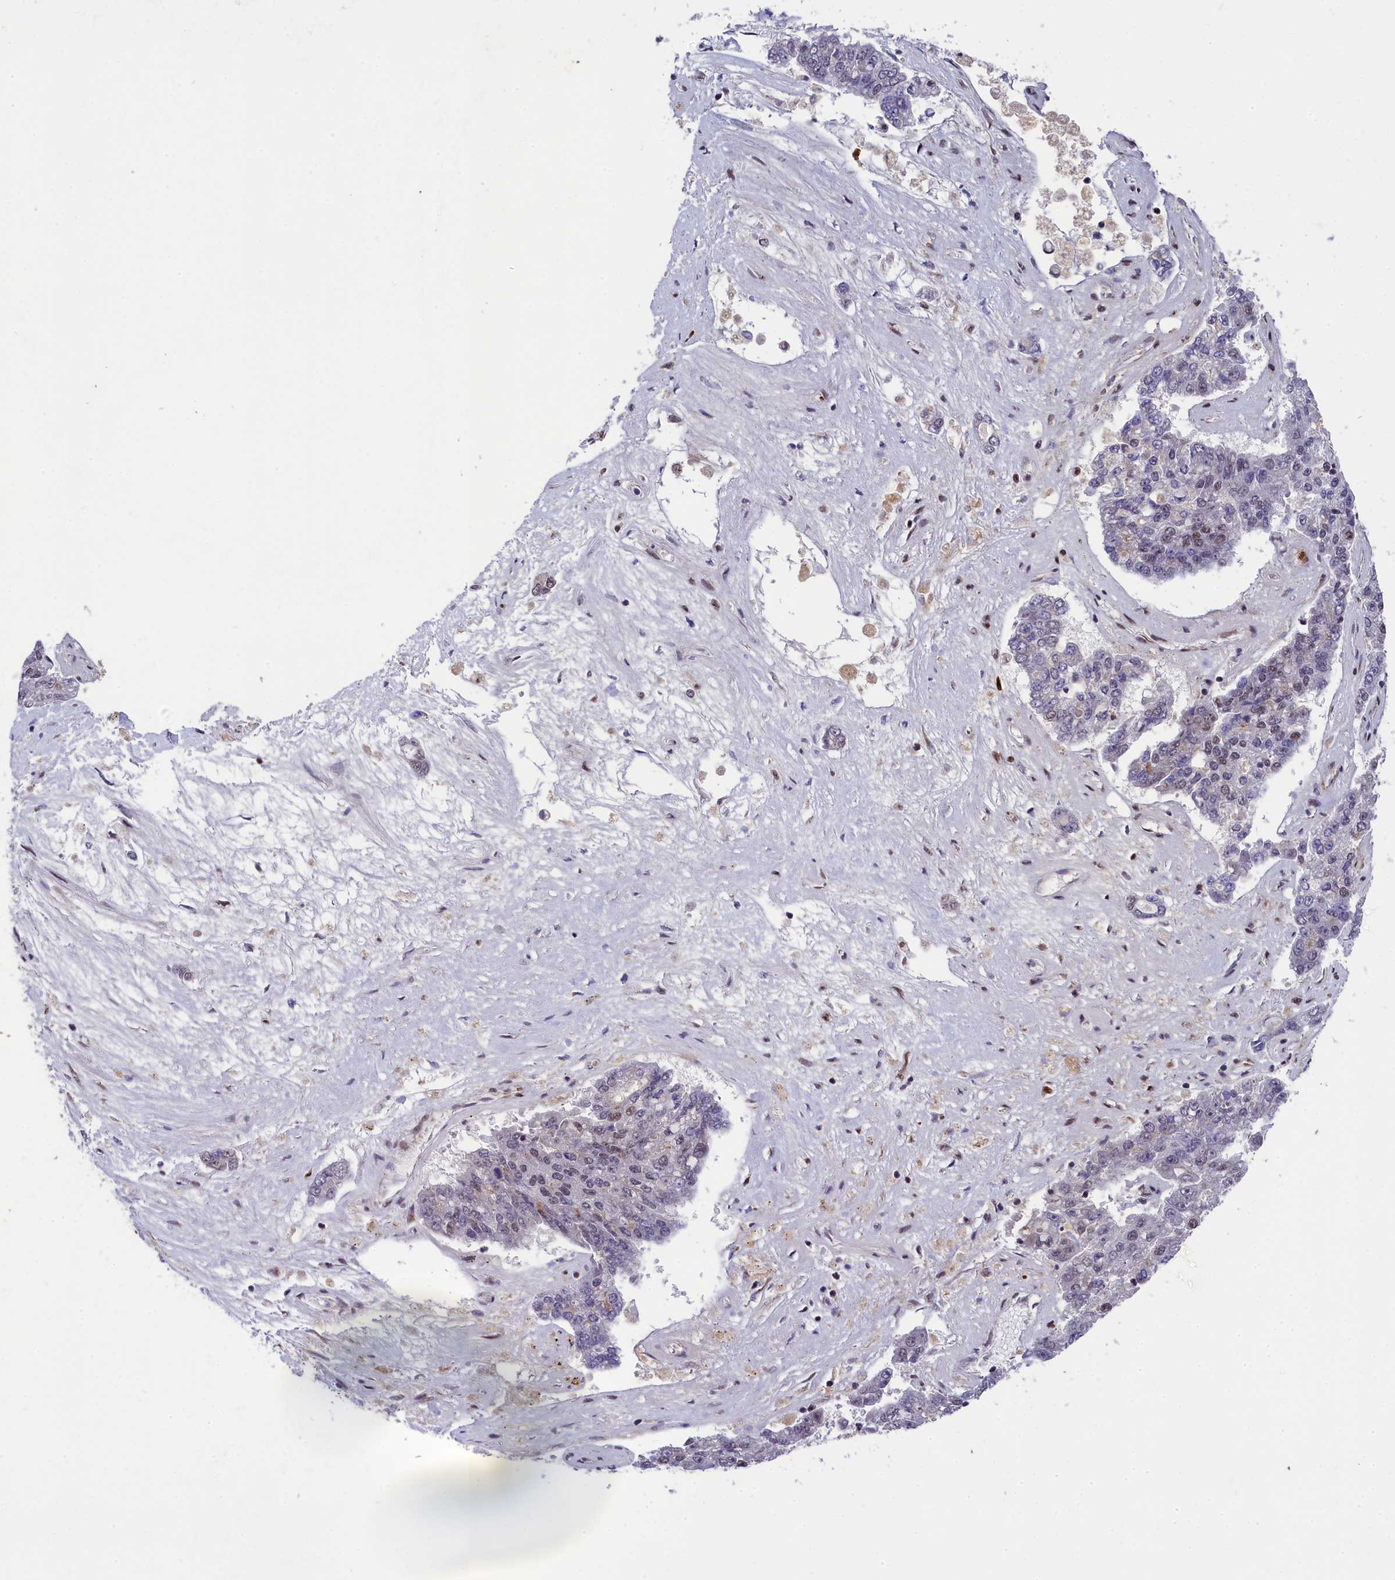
{"staining": {"intensity": "weak", "quantity": "<25%", "location": "nuclear"}, "tissue": "pancreatic cancer", "cell_type": "Tumor cells", "image_type": "cancer", "snomed": [{"axis": "morphology", "description": "Adenocarcinoma, NOS"}, {"axis": "topography", "description": "Pancreas"}], "caption": "Tumor cells are negative for brown protein staining in pancreatic adenocarcinoma. (DAB immunohistochemistry, high magnification).", "gene": "ADIG", "patient": {"sex": "male", "age": 50}}